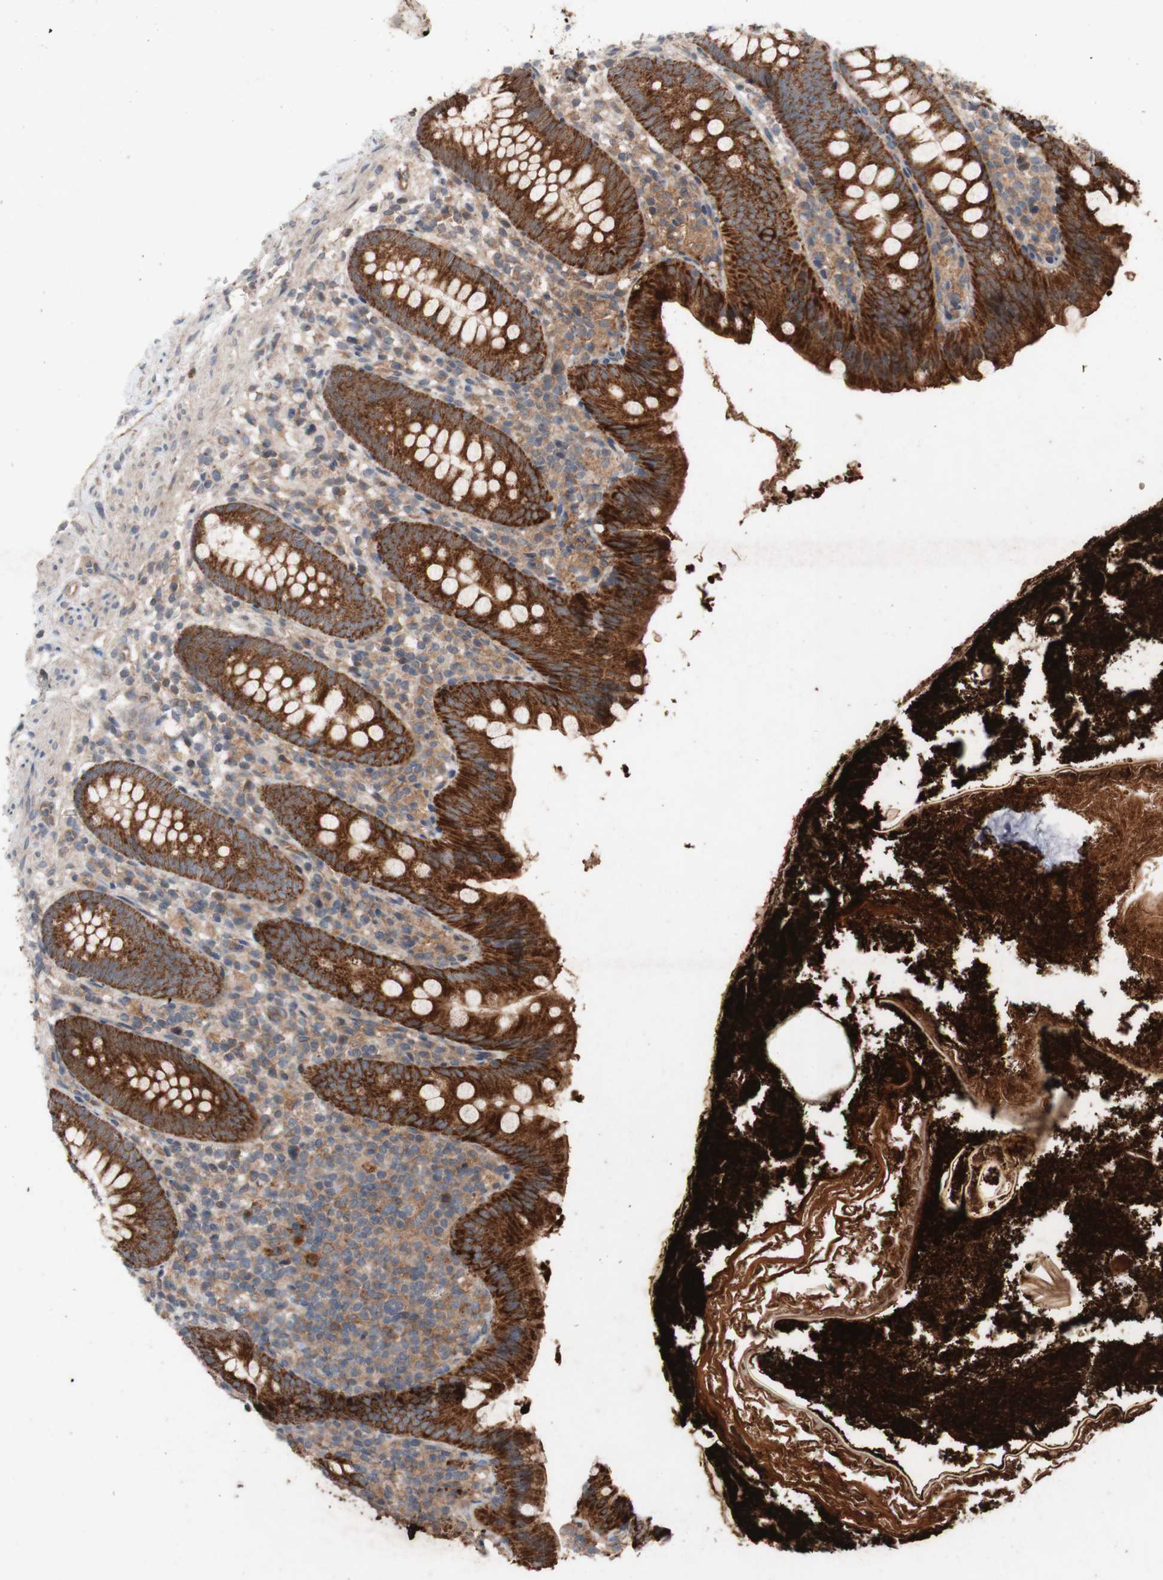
{"staining": {"intensity": "strong", "quantity": ">75%", "location": "cytoplasmic/membranous"}, "tissue": "appendix", "cell_type": "Glandular cells", "image_type": "normal", "snomed": [{"axis": "morphology", "description": "Normal tissue, NOS"}, {"axis": "topography", "description": "Appendix"}], "caption": "Appendix stained with DAB (3,3'-diaminobenzidine) IHC shows high levels of strong cytoplasmic/membranous expression in about >75% of glandular cells. (Stains: DAB in brown, nuclei in blue, Microscopy: brightfield microscopy at high magnification).", "gene": "TST", "patient": {"sex": "male", "age": 52}}